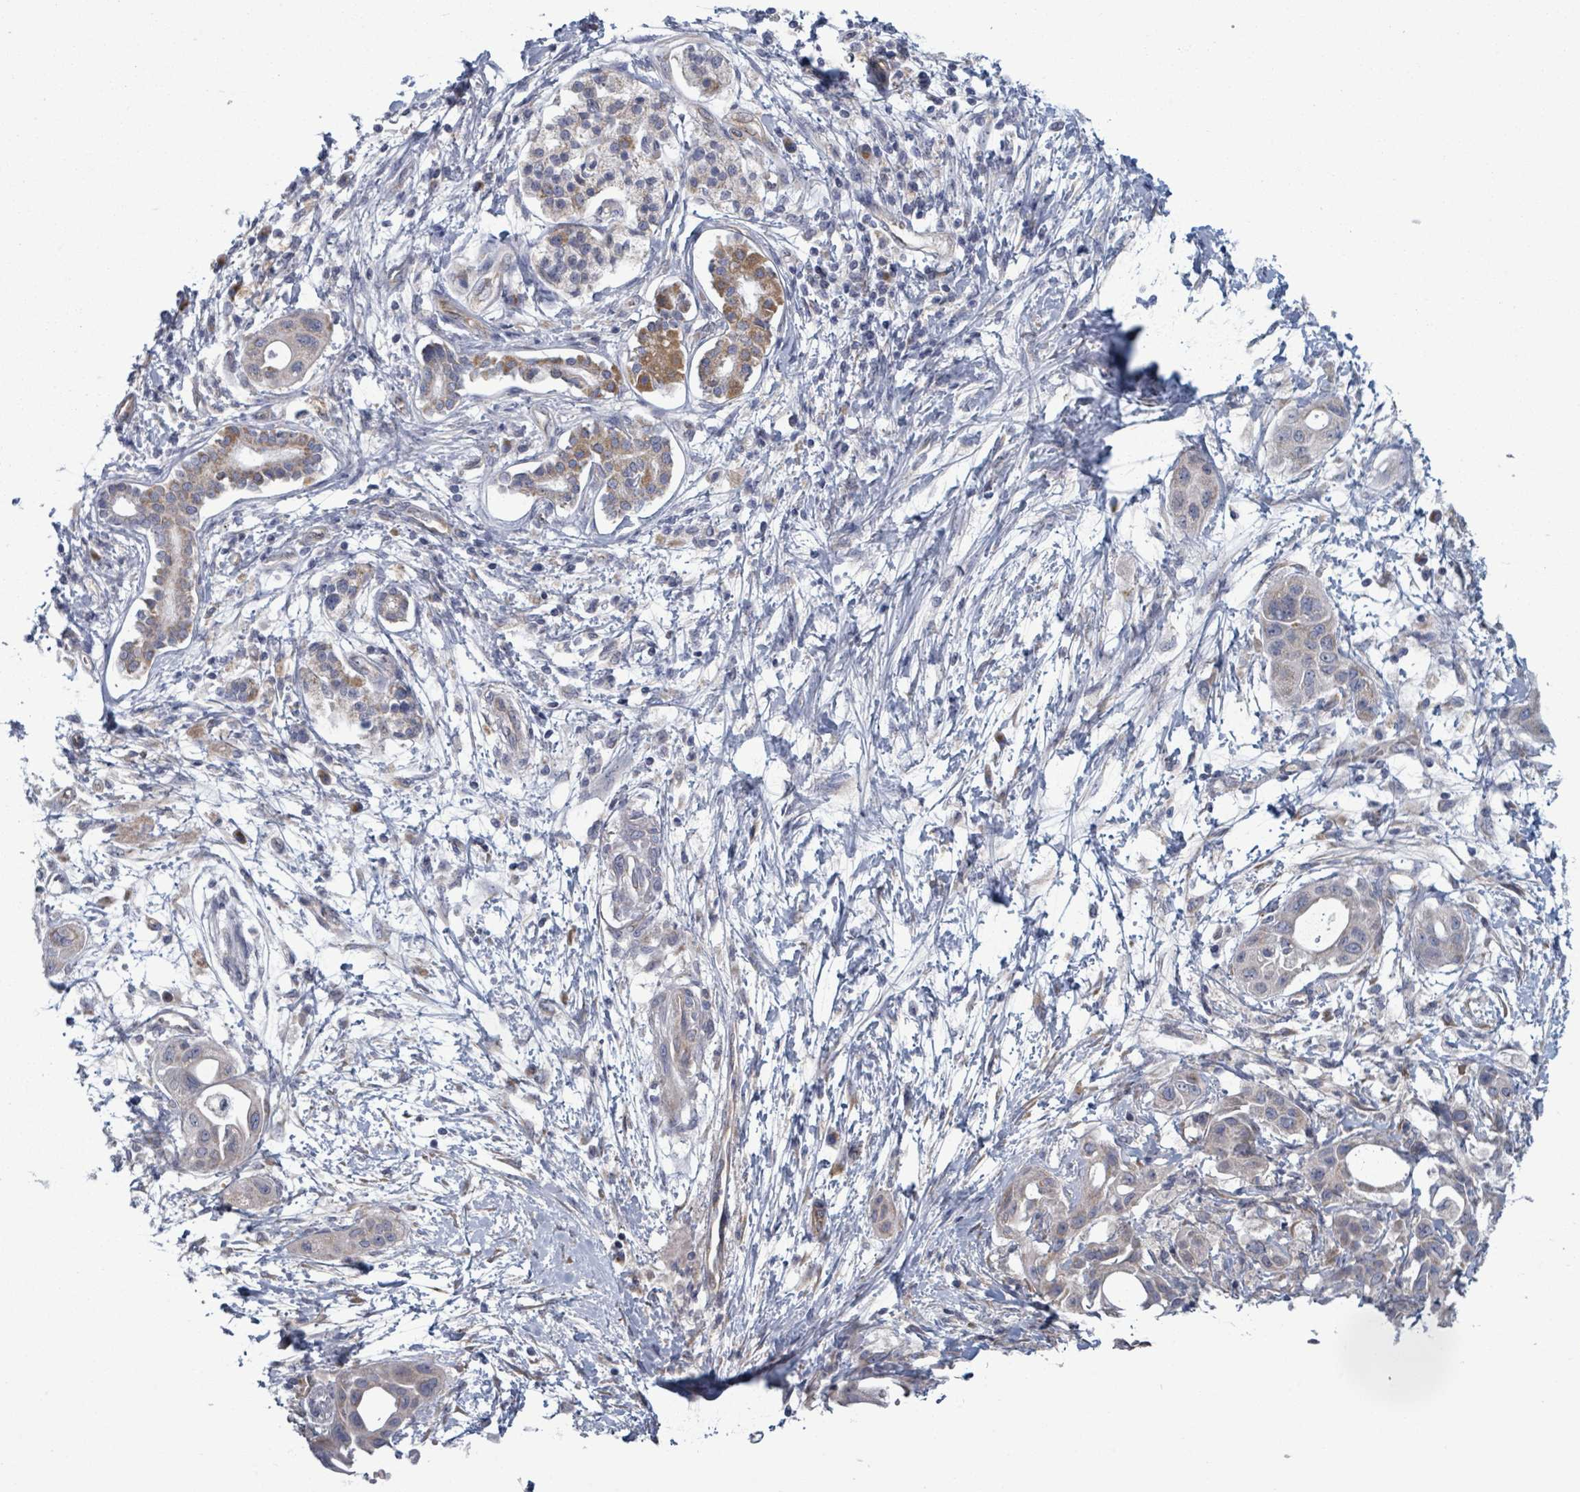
{"staining": {"intensity": "weak", "quantity": "<25%", "location": "cytoplasmic/membranous"}, "tissue": "pancreatic cancer", "cell_type": "Tumor cells", "image_type": "cancer", "snomed": [{"axis": "morphology", "description": "Adenocarcinoma, NOS"}, {"axis": "topography", "description": "Pancreas"}], "caption": "This is a image of IHC staining of pancreatic cancer, which shows no positivity in tumor cells.", "gene": "FKBP1A", "patient": {"sex": "male", "age": 68}}